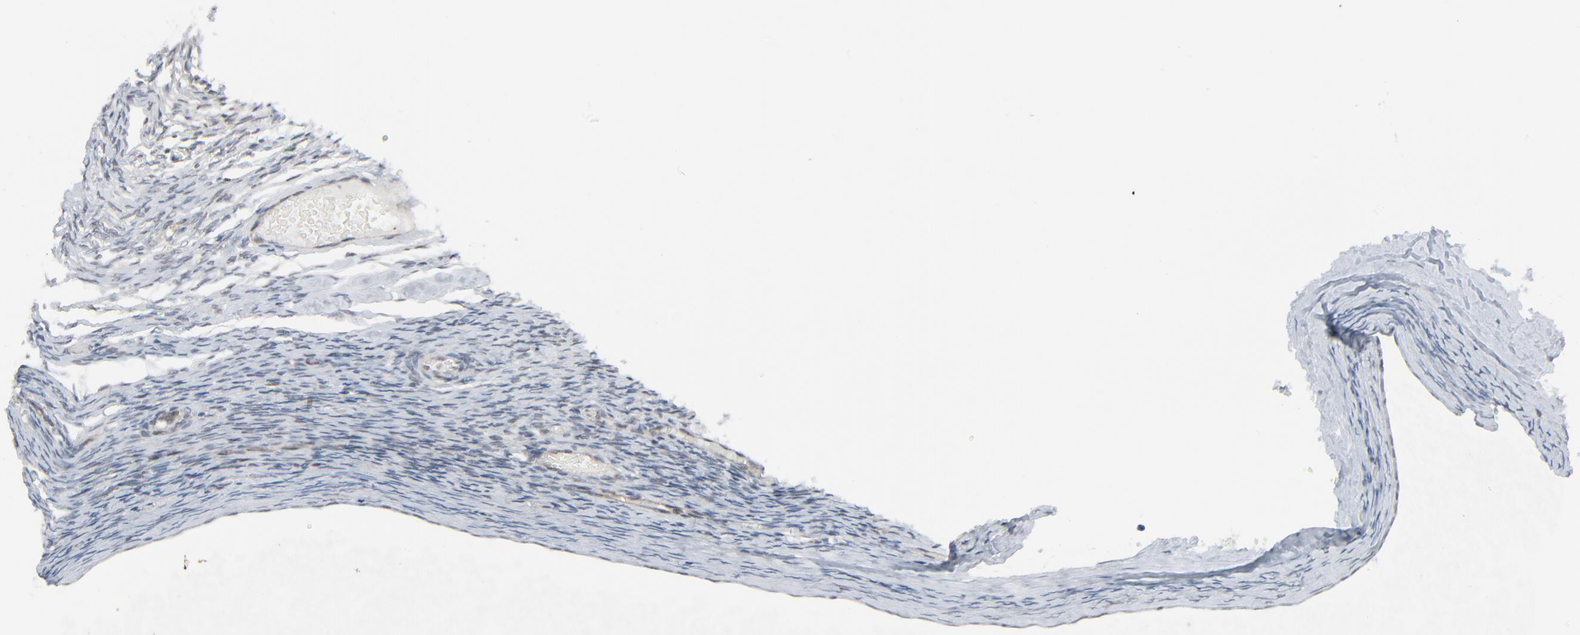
{"staining": {"intensity": "negative", "quantity": "none", "location": "none"}, "tissue": "ovary", "cell_type": "Follicle cells", "image_type": "normal", "snomed": [{"axis": "morphology", "description": "Normal tissue, NOS"}, {"axis": "topography", "description": "Ovary"}], "caption": "Immunohistochemistry micrograph of benign human ovary stained for a protein (brown), which exhibits no expression in follicle cells.", "gene": "FBXO28", "patient": {"sex": "female", "age": 60}}